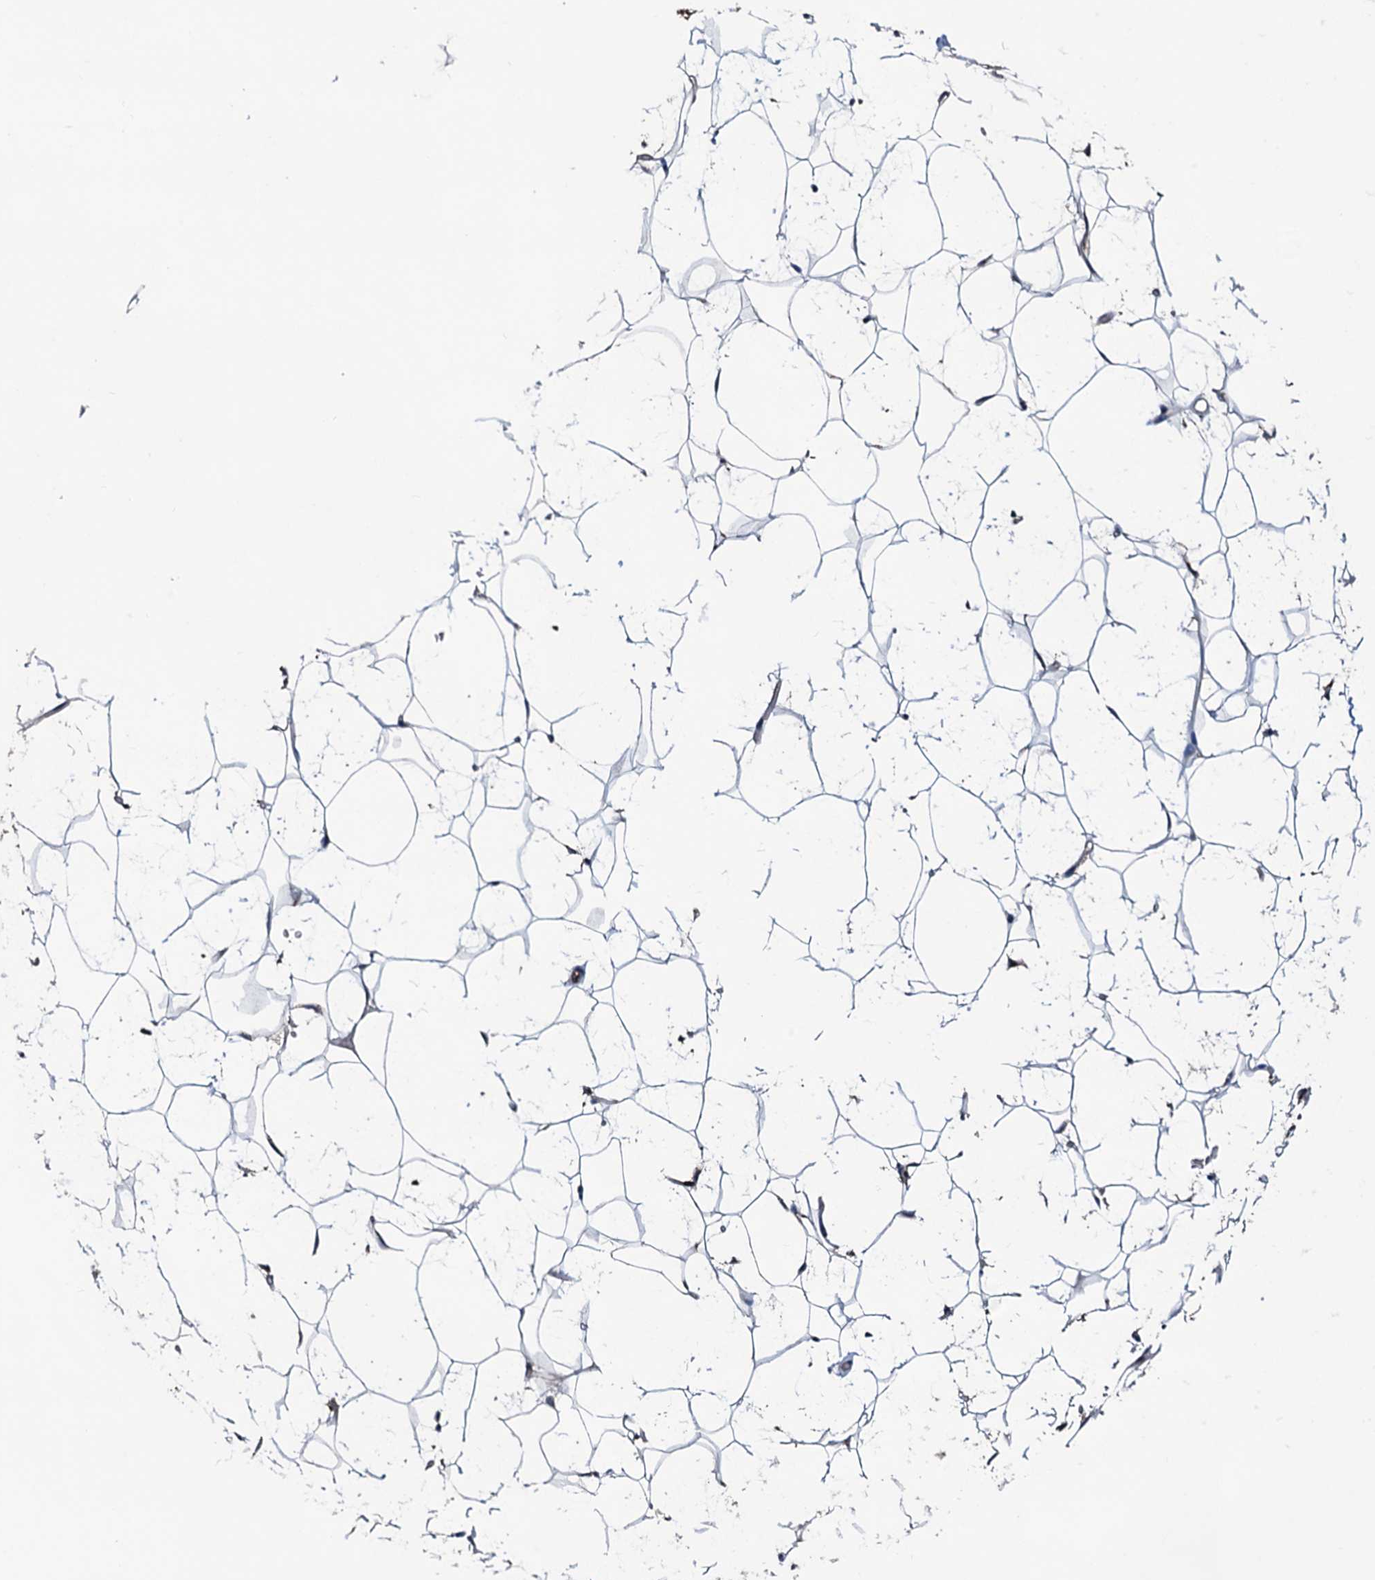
{"staining": {"intensity": "moderate", "quantity": ">75%", "location": "nuclear"}, "tissue": "adipose tissue", "cell_type": "Adipocytes", "image_type": "normal", "snomed": [{"axis": "morphology", "description": "Normal tissue, NOS"}, {"axis": "topography", "description": "Breast"}], "caption": "Protein staining of benign adipose tissue shows moderate nuclear staining in about >75% of adipocytes.", "gene": "OGFOD2", "patient": {"sex": "female", "age": 26}}